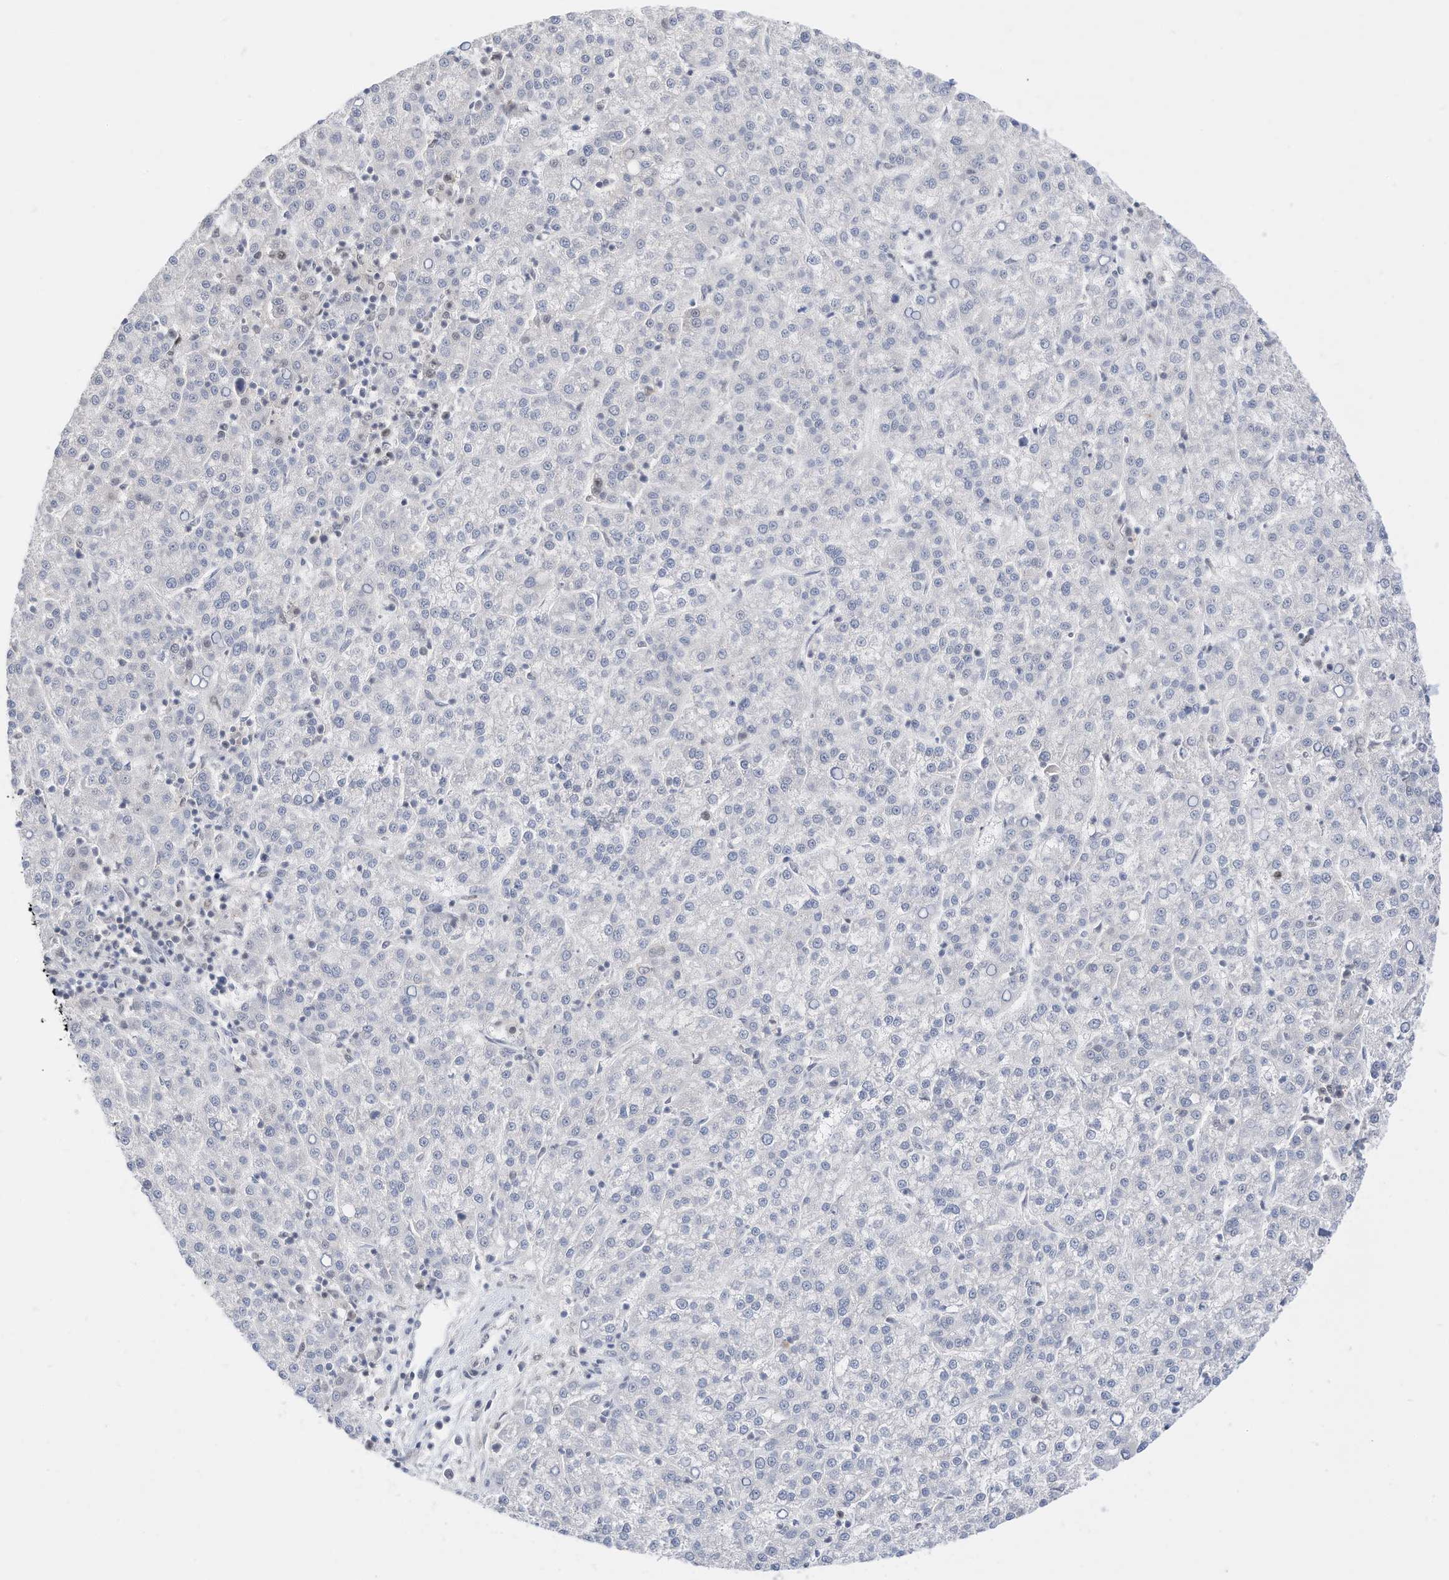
{"staining": {"intensity": "negative", "quantity": "none", "location": "none"}, "tissue": "liver cancer", "cell_type": "Tumor cells", "image_type": "cancer", "snomed": [{"axis": "morphology", "description": "Carcinoma, Hepatocellular, NOS"}, {"axis": "topography", "description": "Liver"}], "caption": "Protein analysis of liver hepatocellular carcinoma shows no significant staining in tumor cells.", "gene": "OGT", "patient": {"sex": "female", "age": 58}}